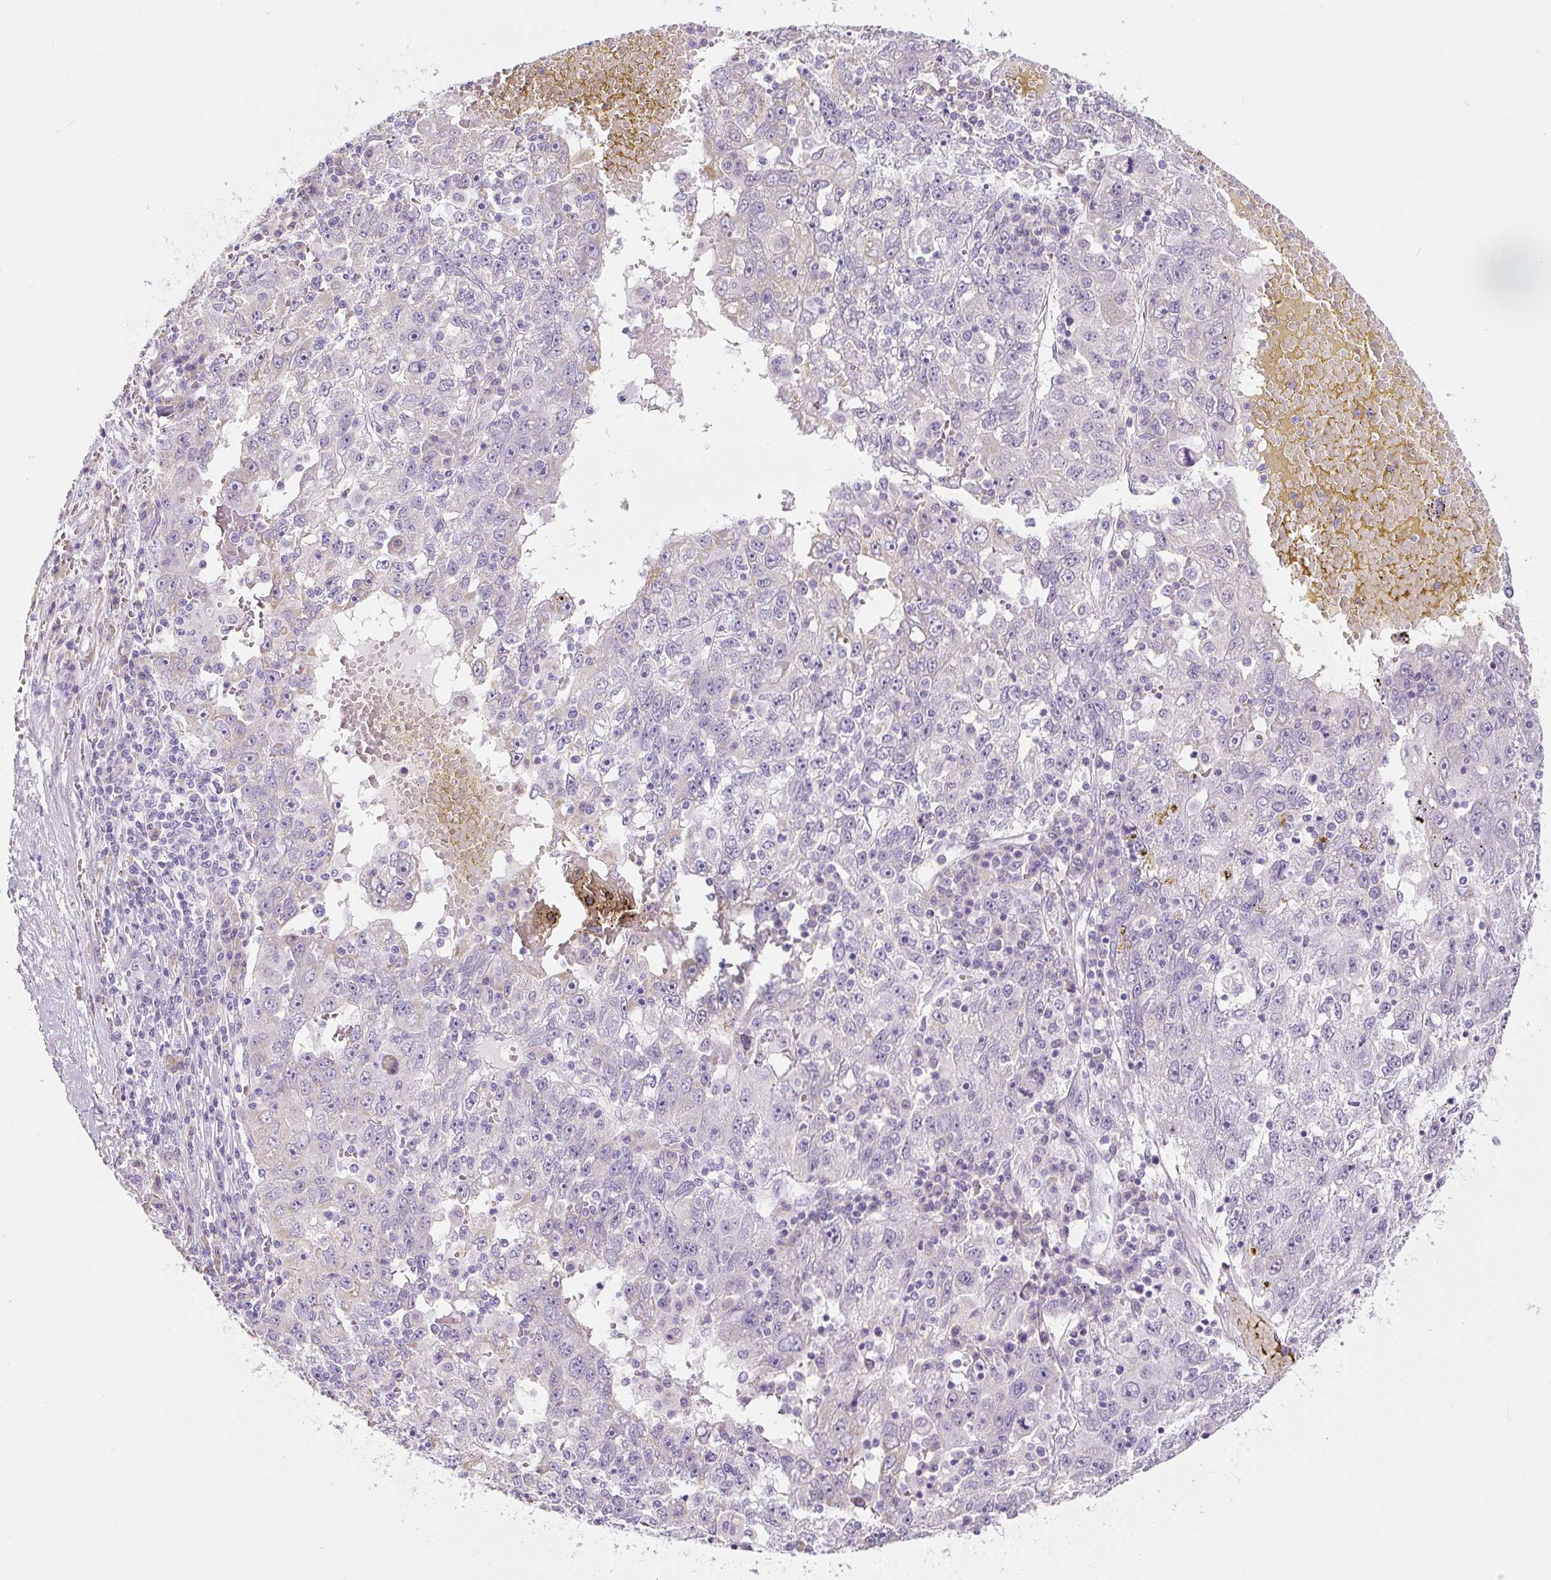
{"staining": {"intensity": "negative", "quantity": "none", "location": "none"}, "tissue": "liver cancer", "cell_type": "Tumor cells", "image_type": "cancer", "snomed": [{"axis": "morphology", "description": "Carcinoma, Hepatocellular, NOS"}, {"axis": "topography", "description": "Liver"}], "caption": "A micrograph of human liver hepatocellular carcinoma is negative for staining in tumor cells.", "gene": "PWWP3B", "patient": {"sex": "male", "age": 49}}